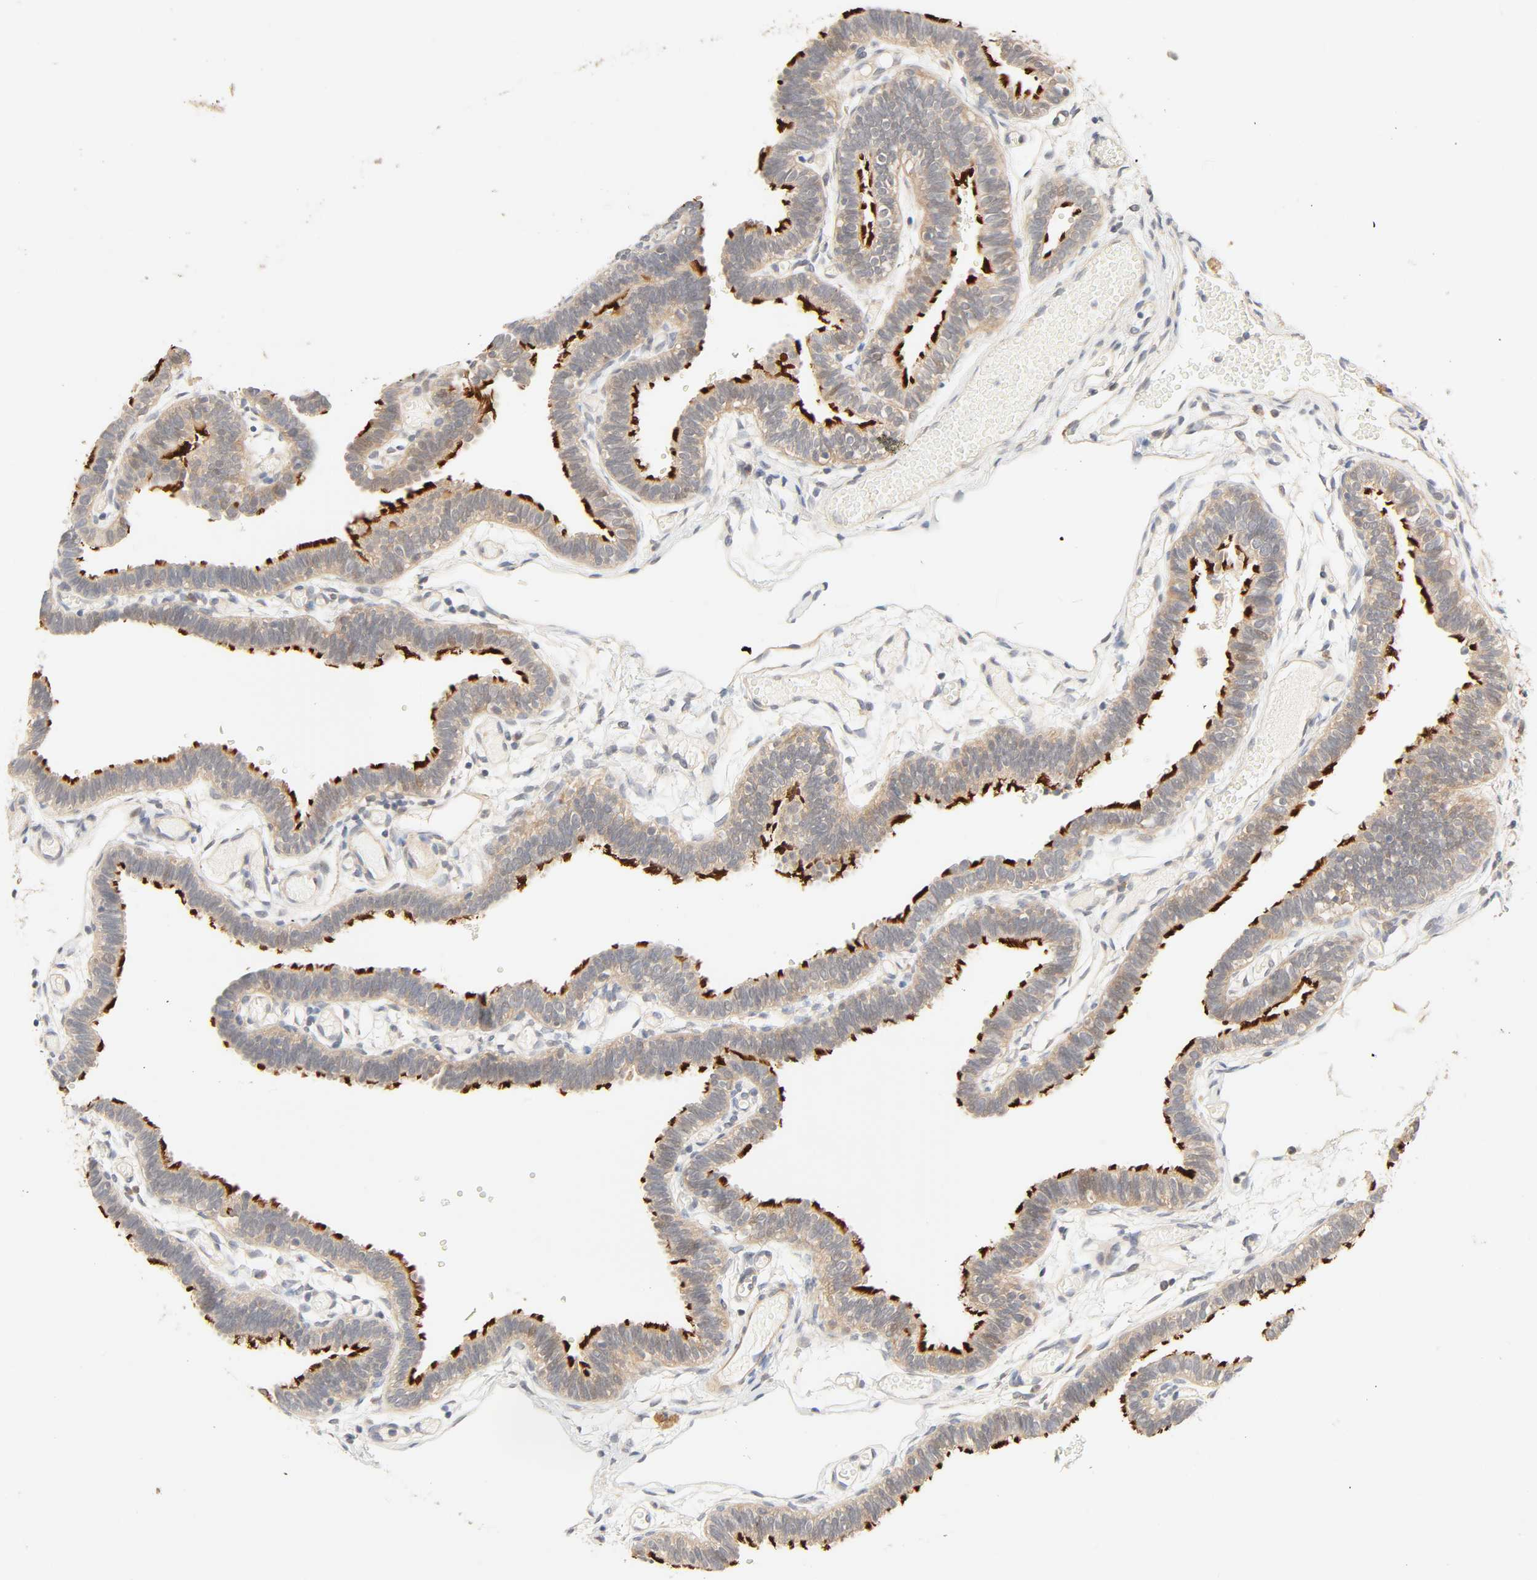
{"staining": {"intensity": "strong", "quantity": "25%-75%", "location": "cytoplasmic/membranous"}, "tissue": "fallopian tube", "cell_type": "Glandular cells", "image_type": "normal", "snomed": [{"axis": "morphology", "description": "Normal tissue, NOS"}, {"axis": "topography", "description": "Fallopian tube"}], "caption": "Brown immunohistochemical staining in unremarkable human fallopian tube exhibits strong cytoplasmic/membranous positivity in approximately 25%-75% of glandular cells. (DAB IHC, brown staining for protein, blue staining for nuclei).", "gene": "CACNA1G", "patient": {"sex": "female", "age": 29}}